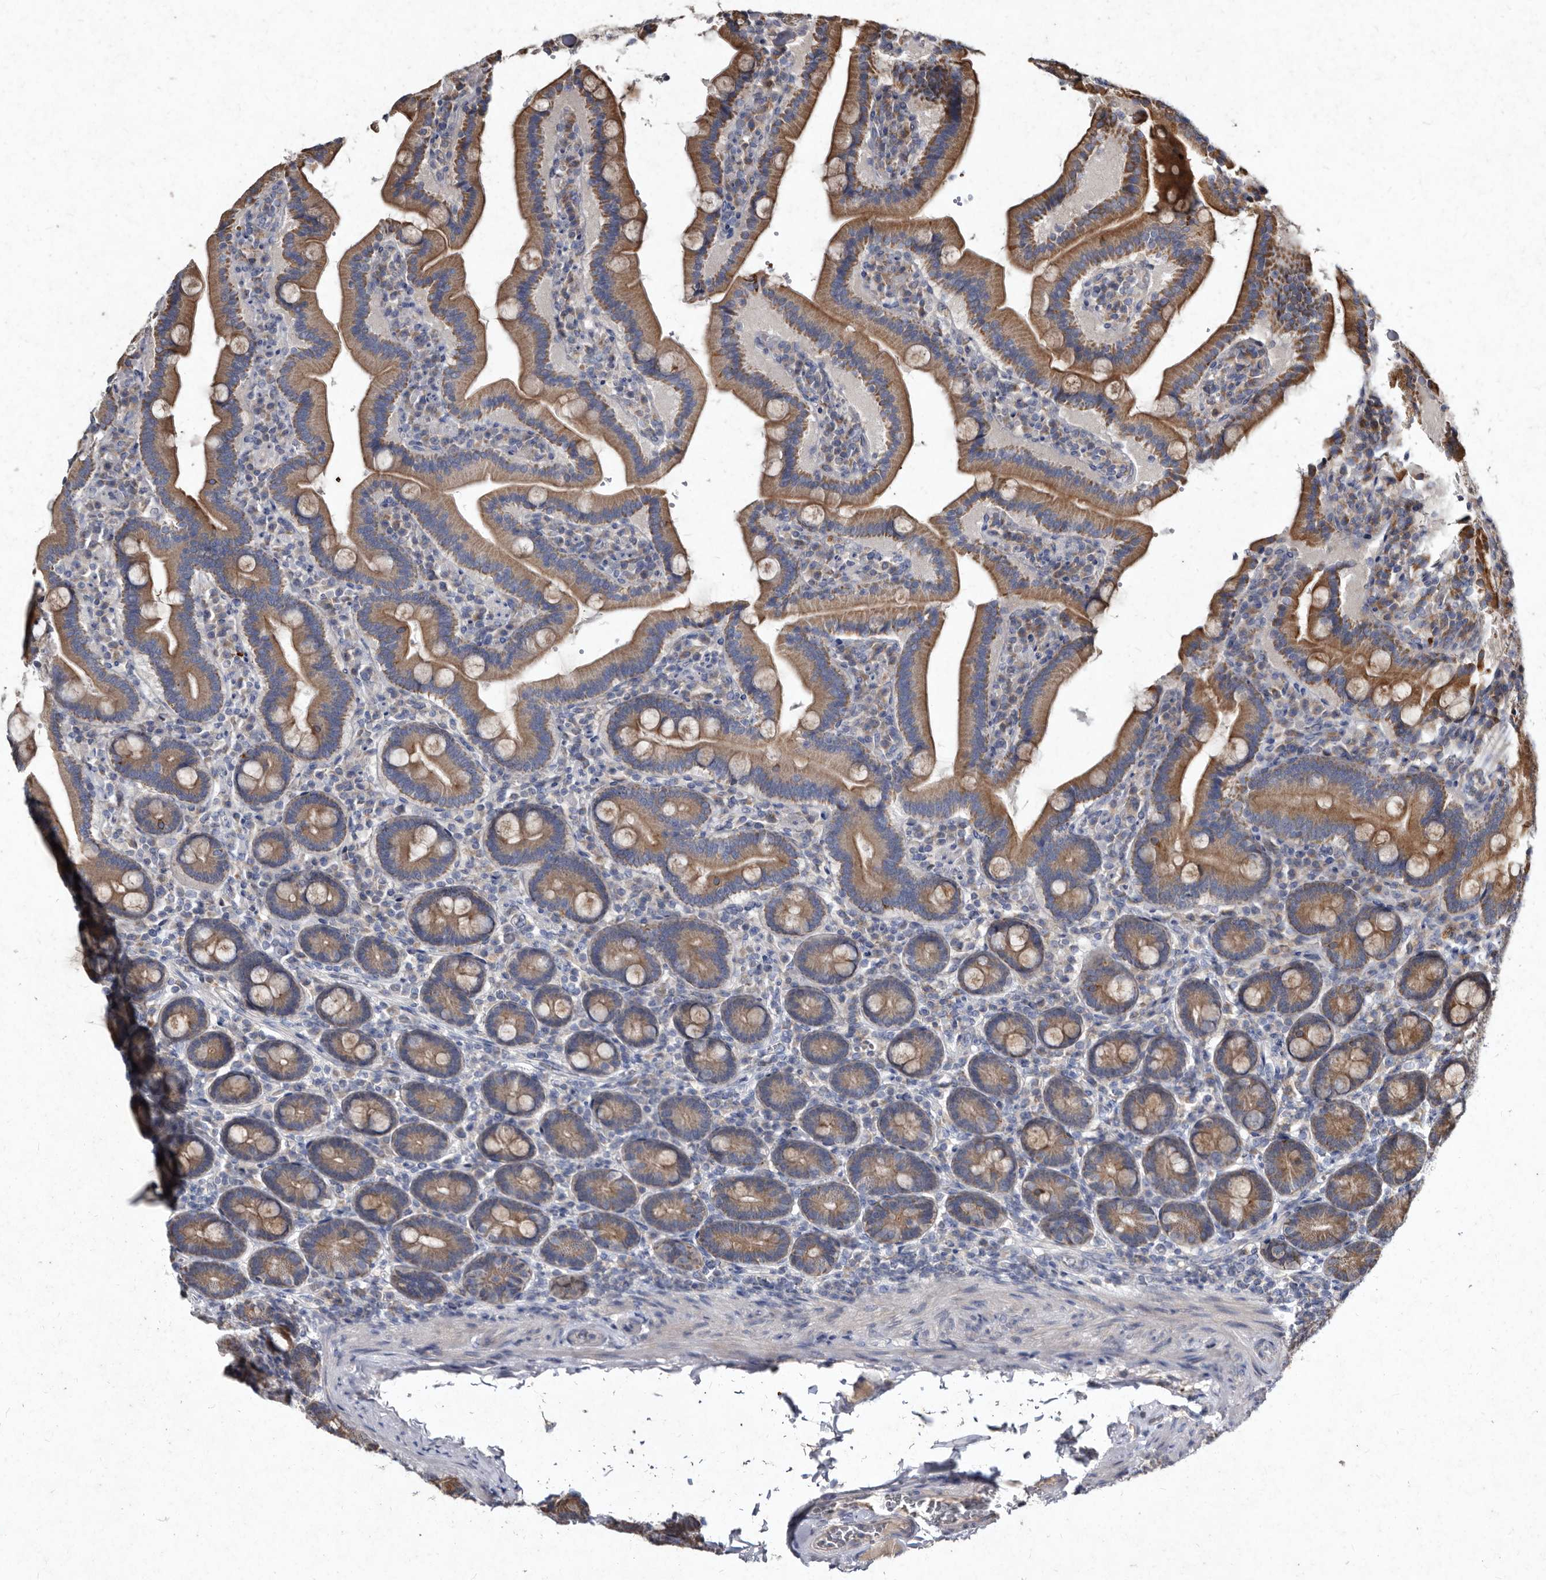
{"staining": {"intensity": "moderate", "quantity": ">75%", "location": "cytoplasmic/membranous"}, "tissue": "duodenum", "cell_type": "Glandular cells", "image_type": "normal", "snomed": [{"axis": "morphology", "description": "Normal tissue, NOS"}, {"axis": "topography", "description": "Duodenum"}], "caption": "Protein analysis of benign duodenum reveals moderate cytoplasmic/membranous staining in approximately >75% of glandular cells. The staining was performed using DAB to visualize the protein expression in brown, while the nuclei were stained in blue with hematoxylin (Magnification: 20x).", "gene": "YPEL1", "patient": {"sex": "female", "age": 62}}